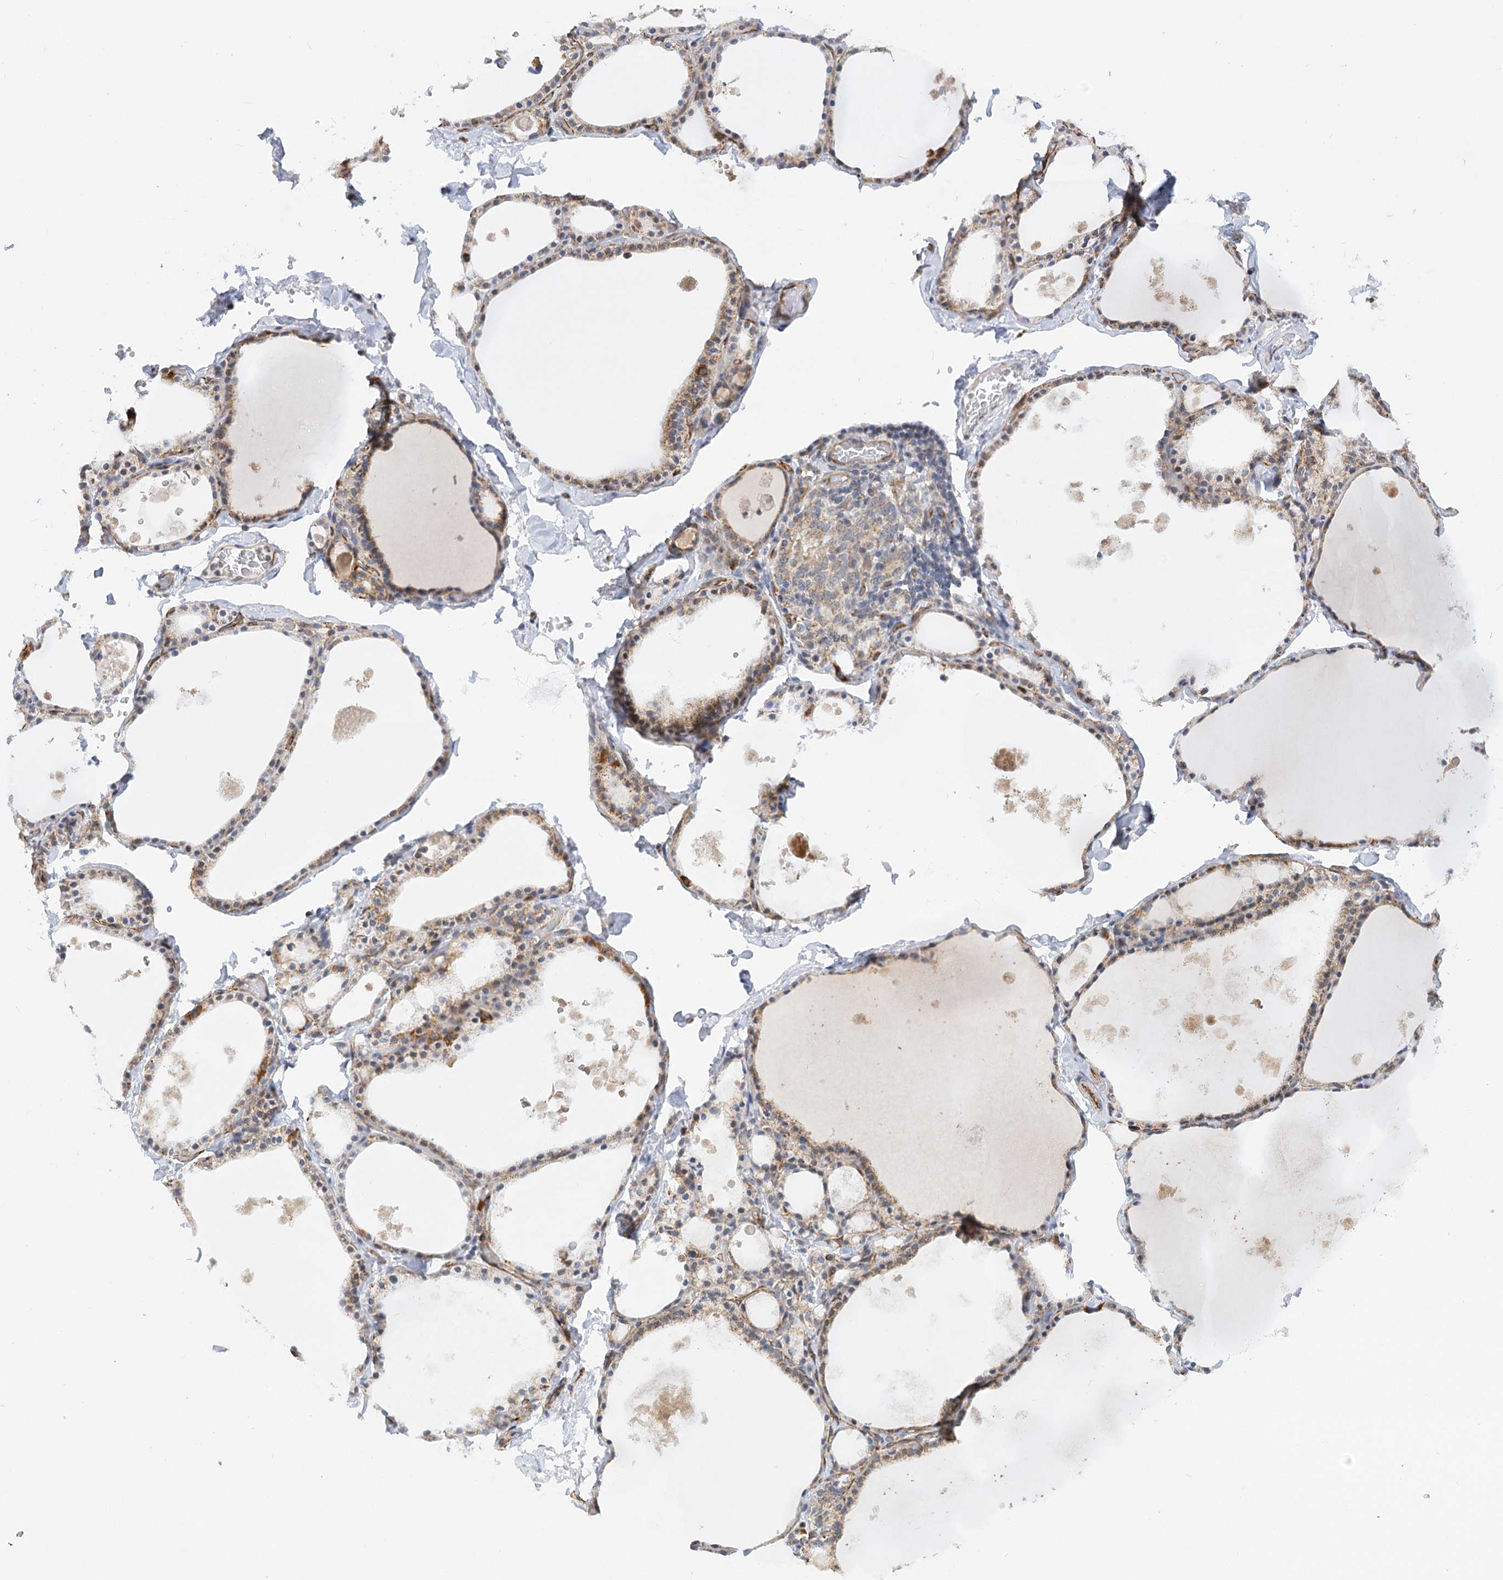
{"staining": {"intensity": "moderate", "quantity": "25%-75%", "location": "cytoplasmic/membranous"}, "tissue": "thyroid gland", "cell_type": "Glandular cells", "image_type": "normal", "snomed": [{"axis": "morphology", "description": "Normal tissue, NOS"}, {"axis": "topography", "description": "Thyroid gland"}], "caption": "Immunohistochemistry image of normal human thyroid gland stained for a protein (brown), which reveals medium levels of moderate cytoplasmic/membranous staining in approximately 25%-75% of glandular cells.", "gene": "NELL2", "patient": {"sex": "male", "age": 56}}